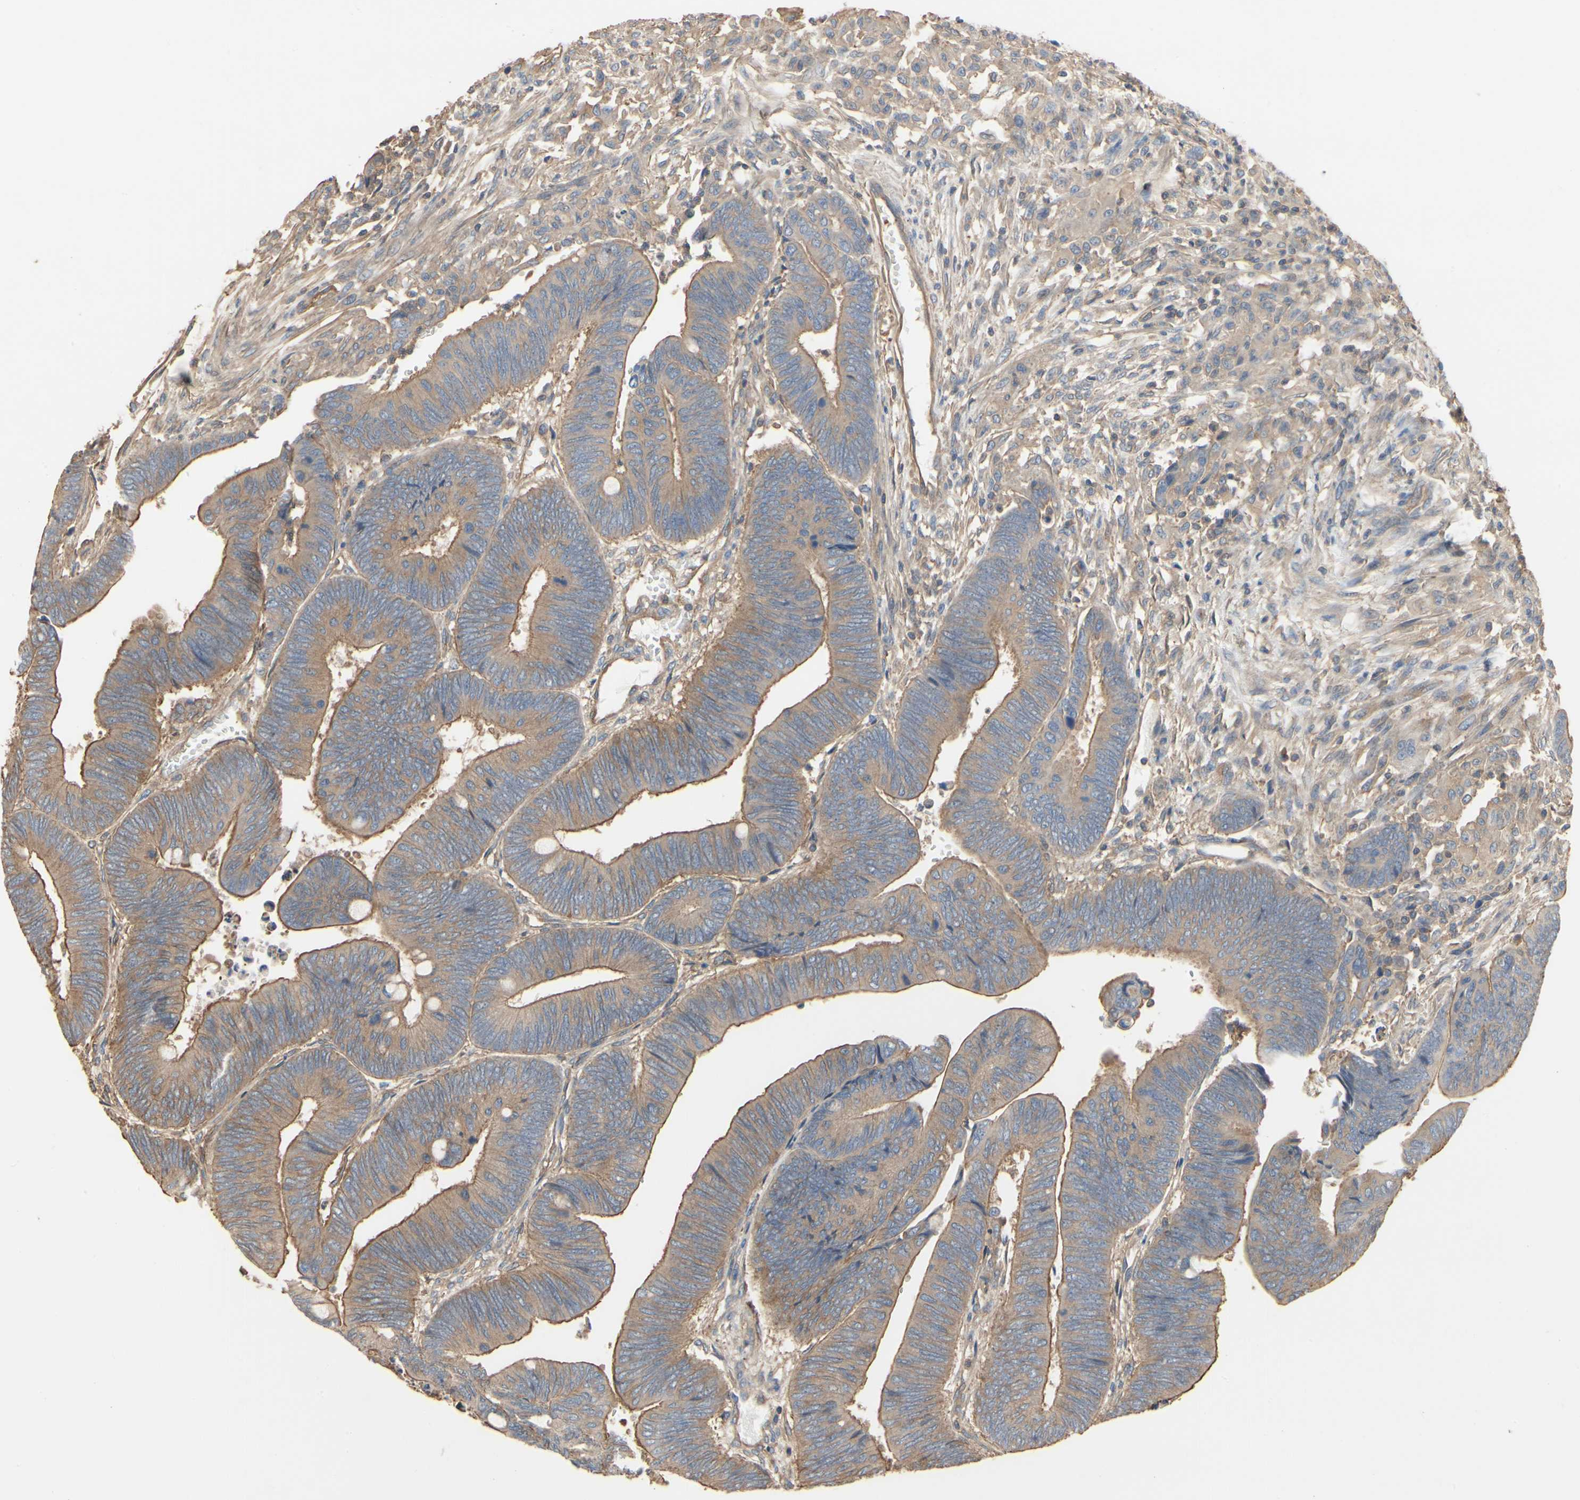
{"staining": {"intensity": "moderate", "quantity": ">75%", "location": "cytoplasmic/membranous"}, "tissue": "colorectal cancer", "cell_type": "Tumor cells", "image_type": "cancer", "snomed": [{"axis": "morphology", "description": "Normal tissue, NOS"}, {"axis": "morphology", "description": "Adenocarcinoma, NOS"}, {"axis": "topography", "description": "Rectum"}, {"axis": "topography", "description": "Peripheral nerve tissue"}], "caption": "Adenocarcinoma (colorectal) tissue reveals moderate cytoplasmic/membranous staining in about >75% of tumor cells, visualized by immunohistochemistry. The staining was performed using DAB, with brown indicating positive protein expression. Nuclei are stained blue with hematoxylin.", "gene": "PDZK1", "patient": {"sex": "male", "age": 92}}